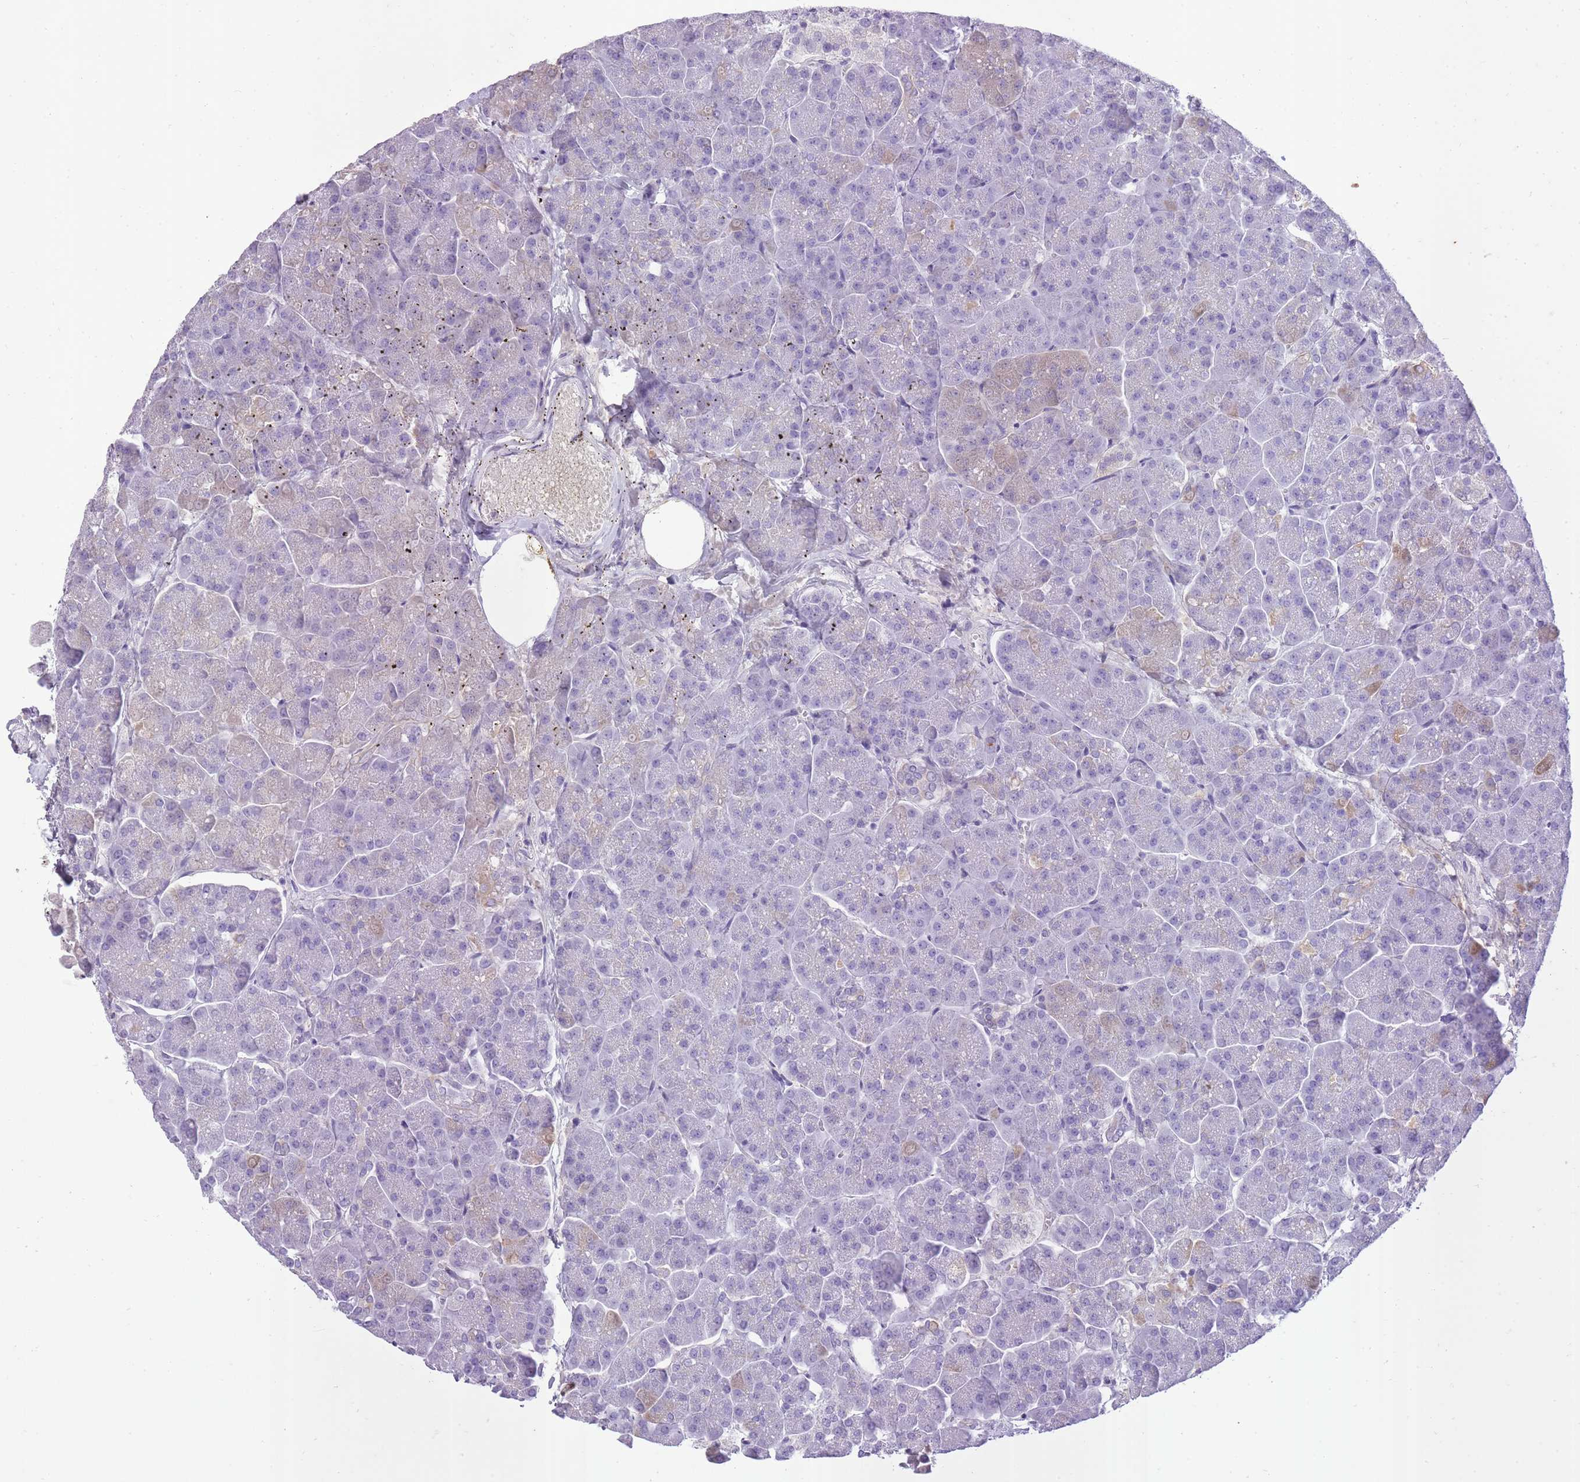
{"staining": {"intensity": "strong", "quantity": "<25%", "location": "cytoplasmic/membranous"}, "tissue": "pancreas", "cell_type": "Exocrine glandular cells", "image_type": "normal", "snomed": [{"axis": "morphology", "description": "Normal tissue, NOS"}, {"axis": "topography", "description": "Pancreas"}, {"axis": "topography", "description": "Peripheral nerve tissue"}], "caption": "Unremarkable pancreas exhibits strong cytoplasmic/membranous expression in approximately <25% of exocrine glandular cells.", "gene": "IGKV1", "patient": {"sex": "male", "age": 54}}